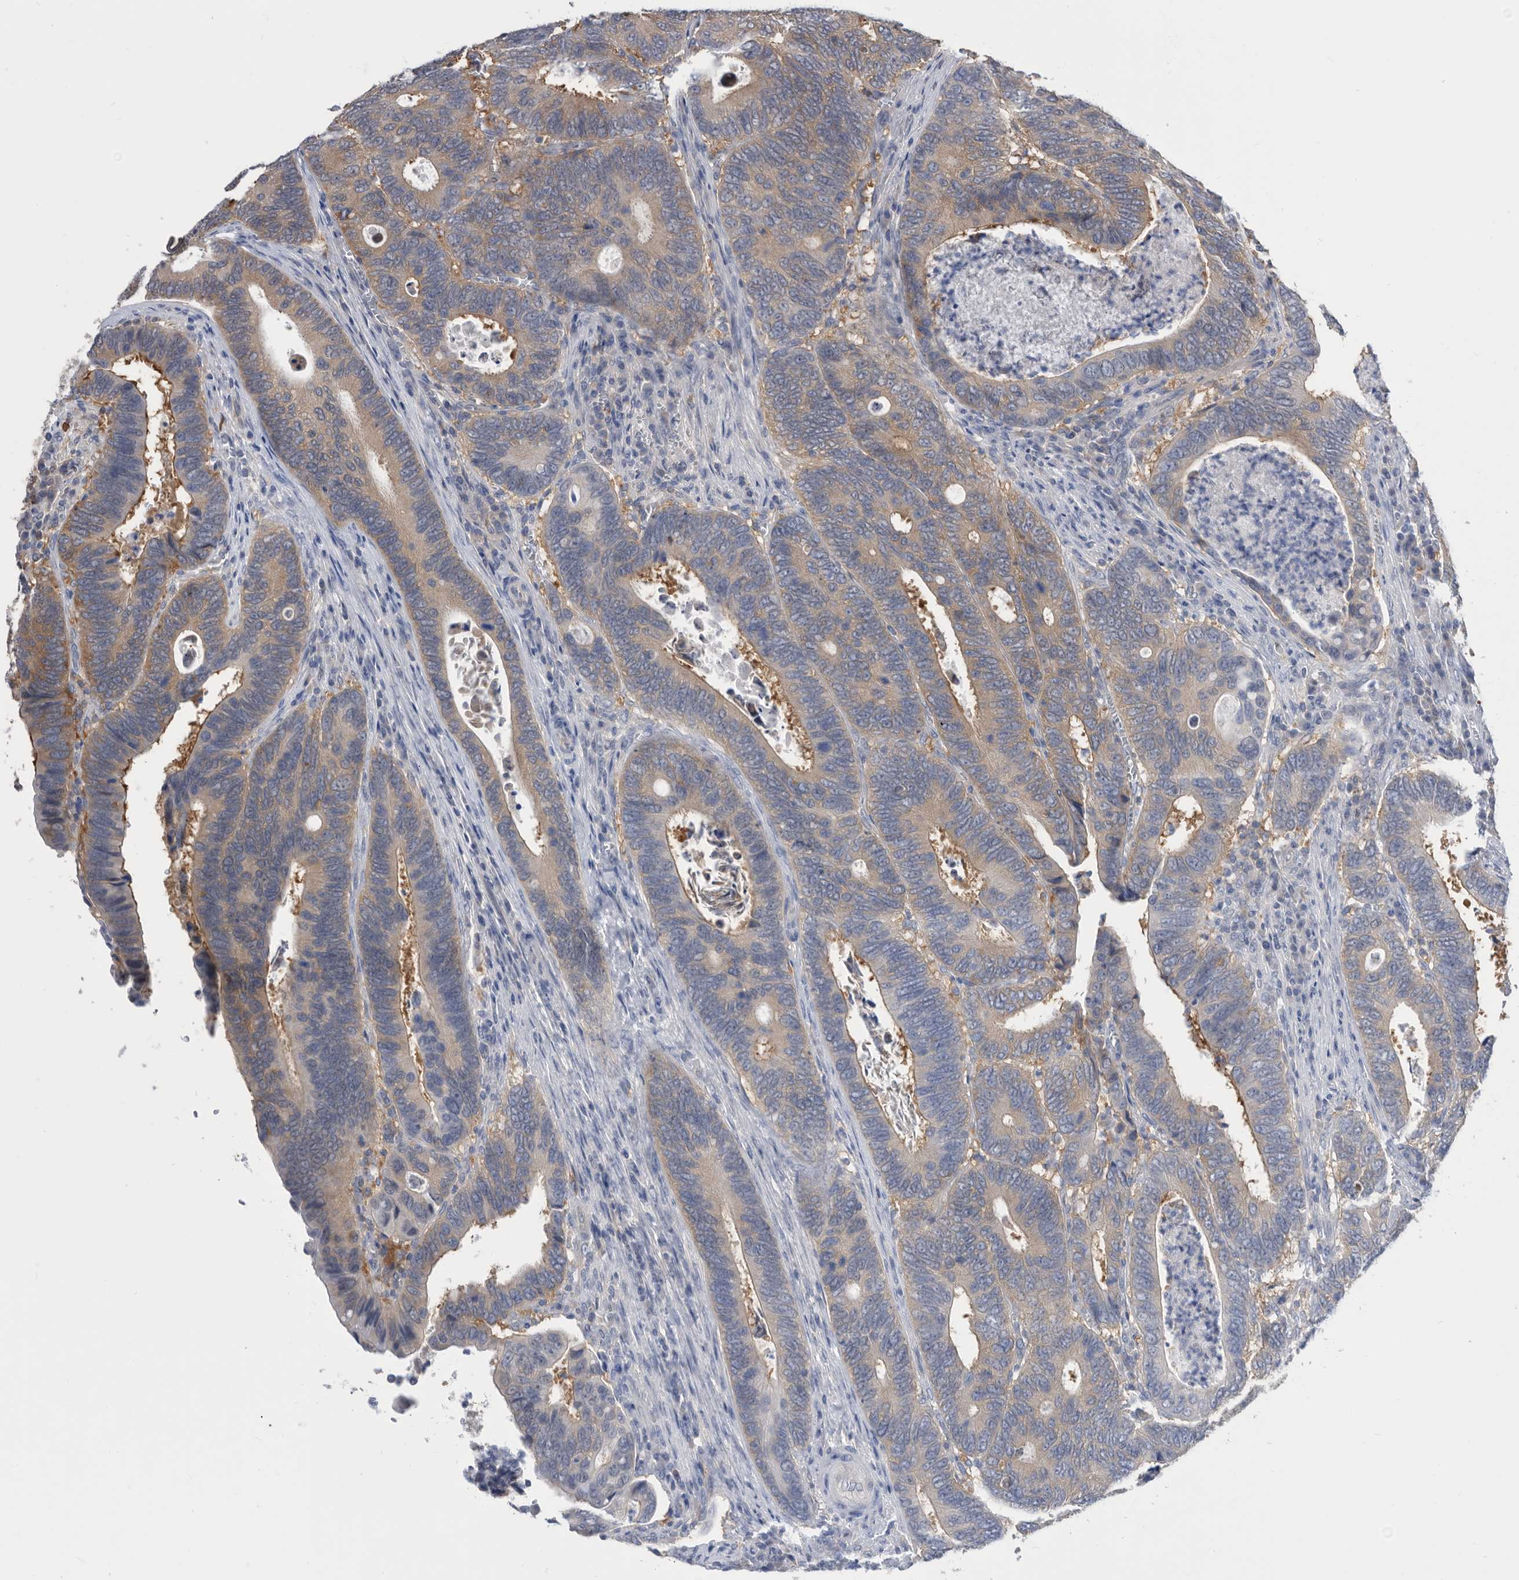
{"staining": {"intensity": "weak", "quantity": ">75%", "location": "cytoplasmic/membranous"}, "tissue": "colorectal cancer", "cell_type": "Tumor cells", "image_type": "cancer", "snomed": [{"axis": "morphology", "description": "Adenocarcinoma, NOS"}, {"axis": "topography", "description": "Colon"}], "caption": "Adenocarcinoma (colorectal) stained with DAB (3,3'-diaminobenzidine) immunohistochemistry reveals low levels of weak cytoplasmic/membranous expression in approximately >75% of tumor cells.", "gene": "CCT4", "patient": {"sex": "male", "age": 72}}